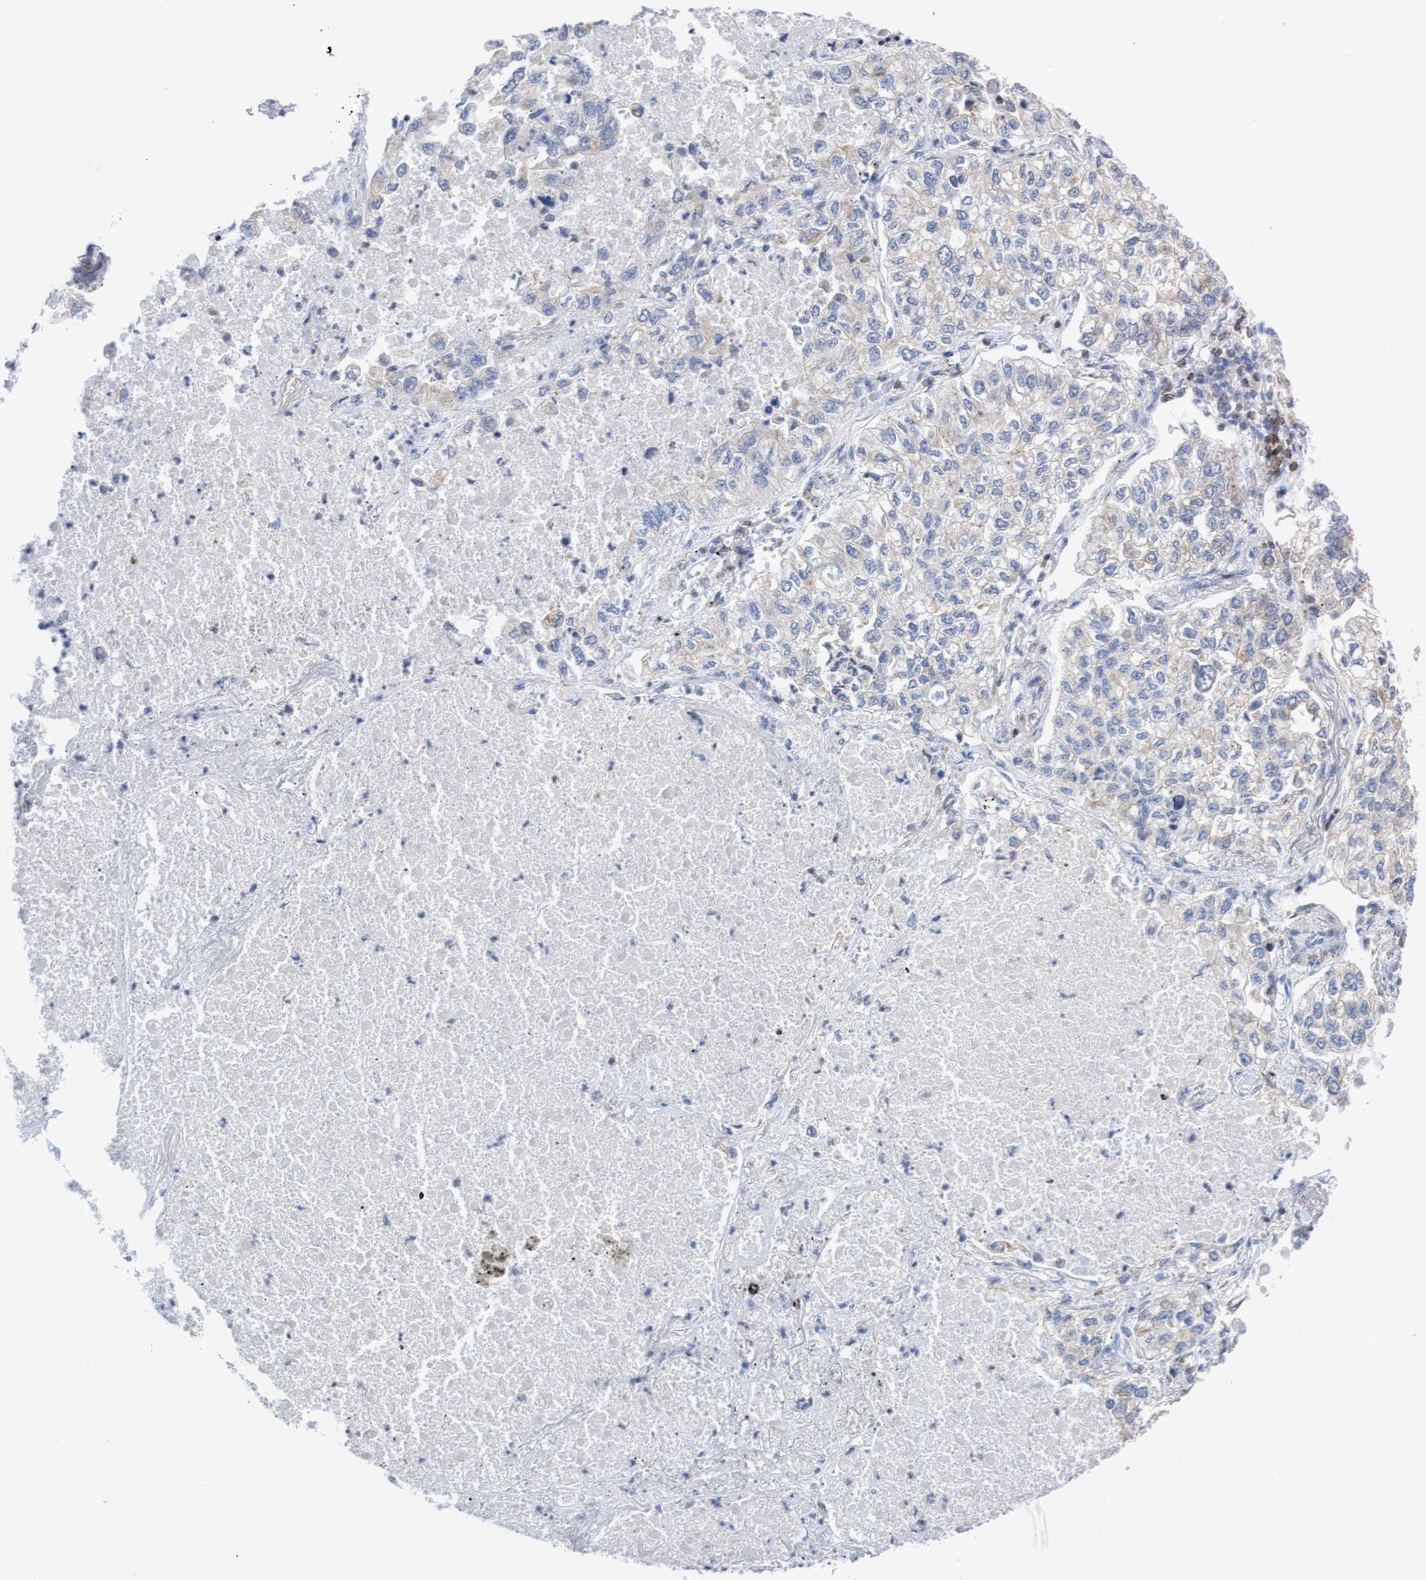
{"staining": {"intensity": "negative", "quantity": "none", "location": "none"}, "tissue": "lung cancer", "cell_type": "Tumor cells", "image_type": "cancer", "snomed": [{"axis": "morphology", "description": "Inflammation, NOS"}, {"axis": "morphology", "description": "Adenocarcinoma, NOS"}, {"axis": "topography", "description": "Lung"}], "caption": "Immunohistochemical staining of human lung adenocarcinoma reveals no significant expression in tumor cells.", "gene": "FNBP1", "patient": {"sex": "male", "age": 63}}